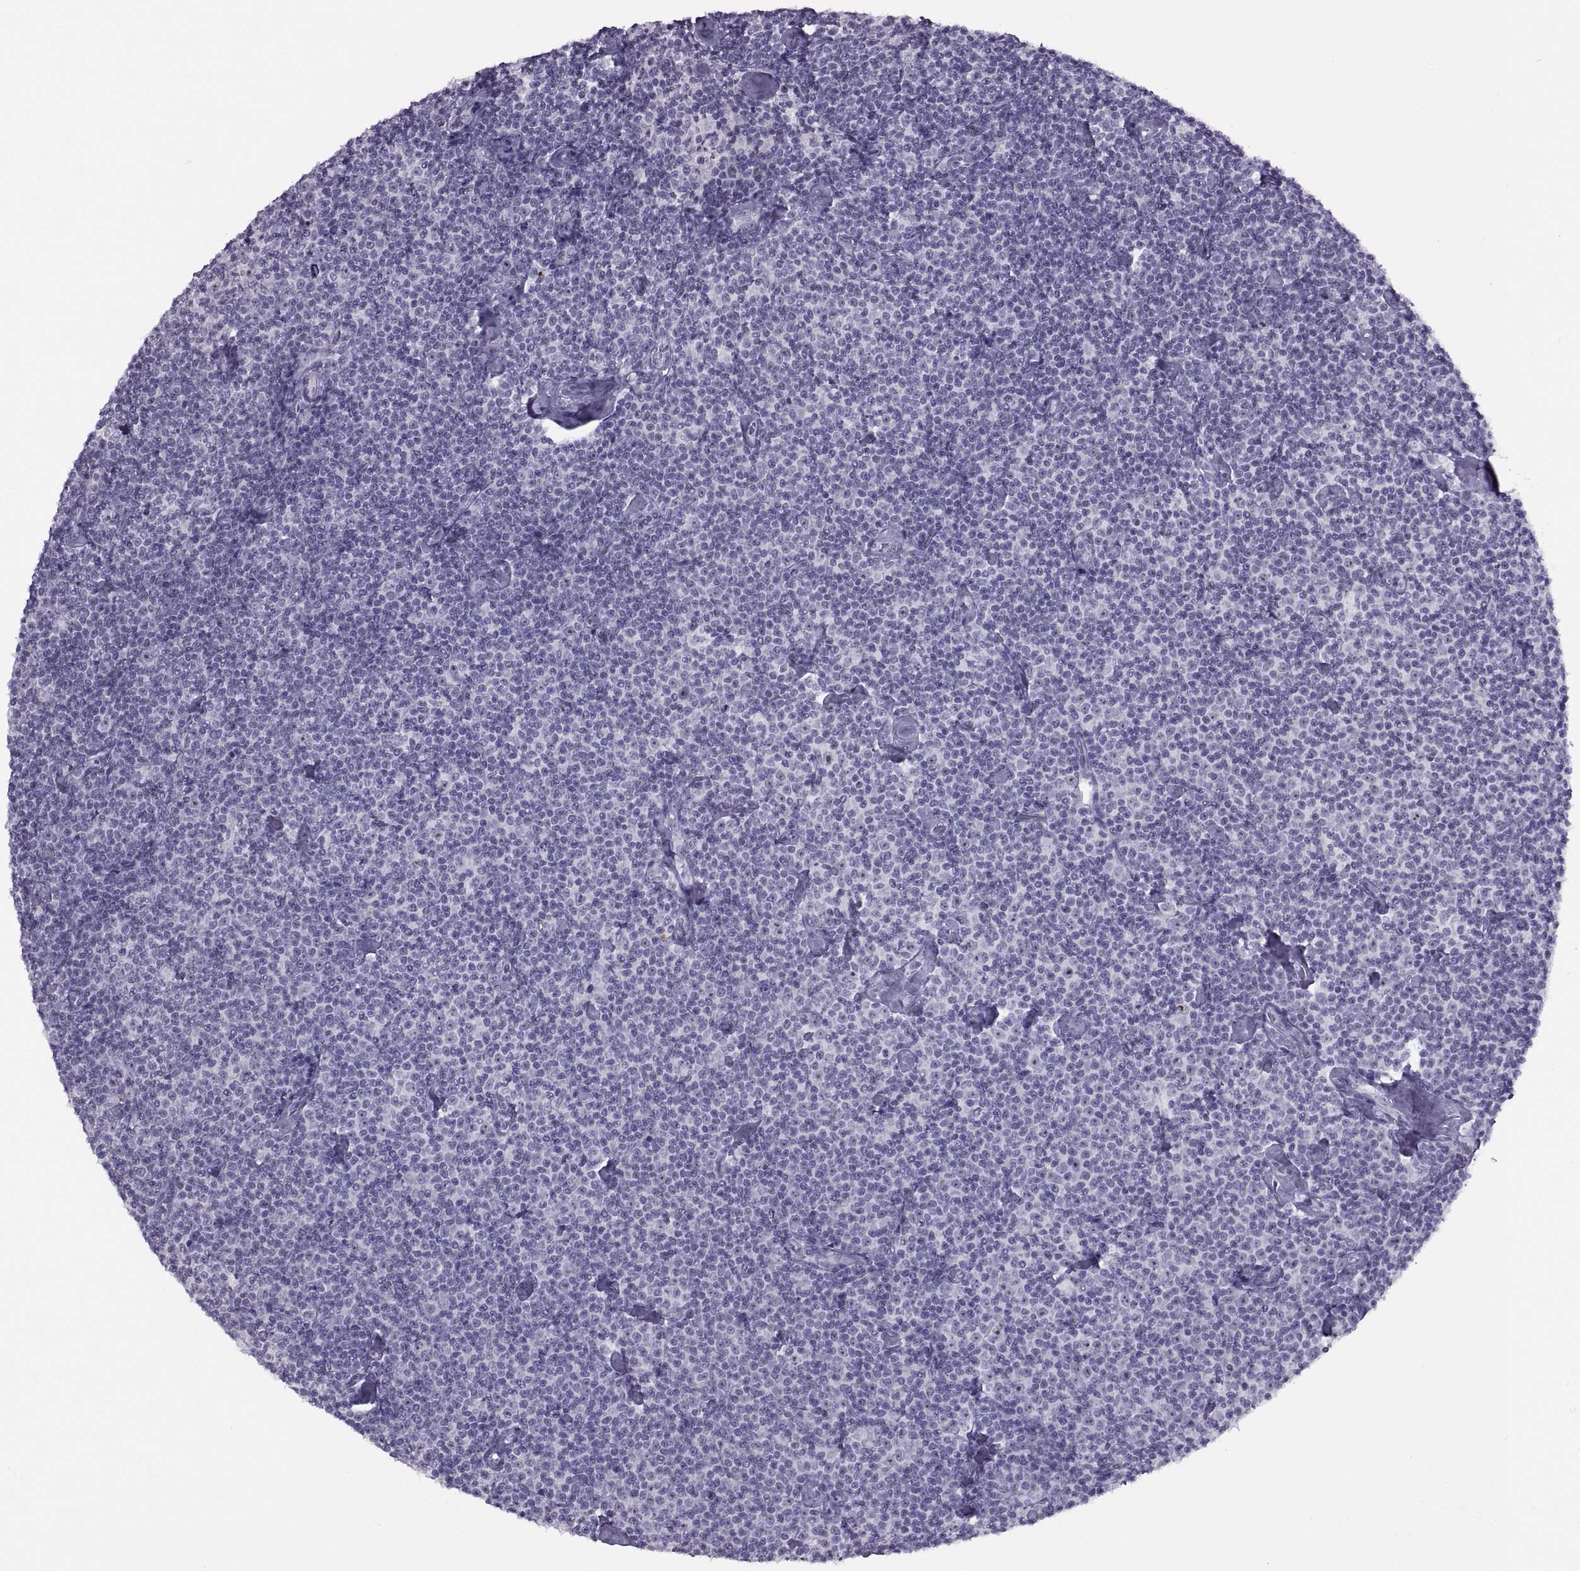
{"staining": {"intensity": "negative", "quantity": "none", "location": "none"}, "tissue": "lymphoma", "cell_type": "Tumor cells", "image_type": "cancer", "snomed": [{"axis": "morphology", "description": "Malignant lymphoma, non-Hodgkin's type, Low grade"}, {"axis": "topography", "description": "Lymph node"}], "caption": "Immunohistochemistry (IHC) of lymphoma shows no expression in tumor cells.", "gene": "ASIC2", "patient": {"sex": "male", "age": 81}}